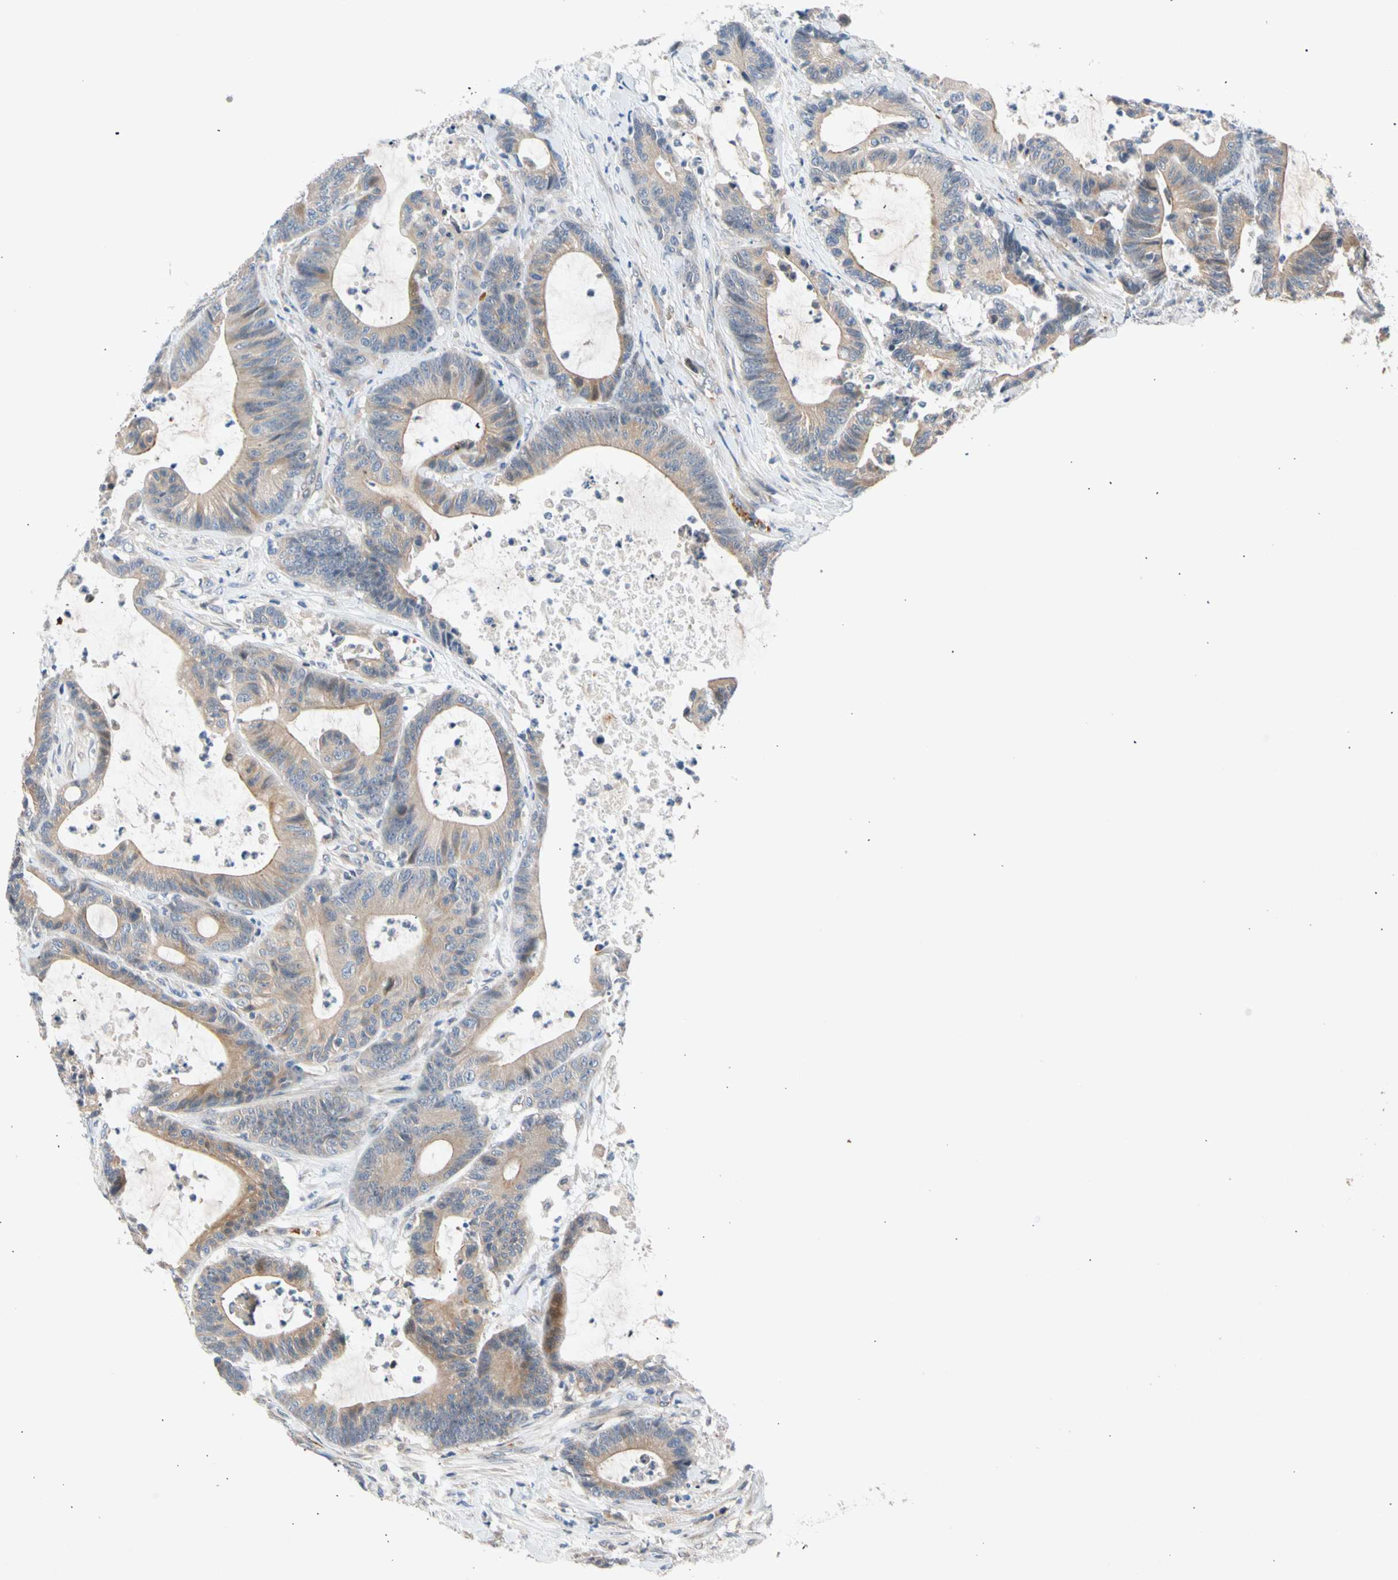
{"staining": {"intensity": "weak", "quantity": ">75%", "location": "cytoplasmic/membranous"}, "tissue": "colorectal cancer", "cell_type": "Tumor cells", "image_type": "cancer", "snomed": [{"axis": "morphology", "description": "Adenocarcinoma, NOS"}, {"axis": "topography", "description": "Colon"}], "caption": "A high-resolution photomicrograph shows immunohistochemistry (IHC) staining of adenocarcinoma (colorectal), which displays weak cytoplasmic/membranous expression in approximately >75% of tumor cells.", "gene": "CNST", "patient": {"sex": "female", "age": 84}}